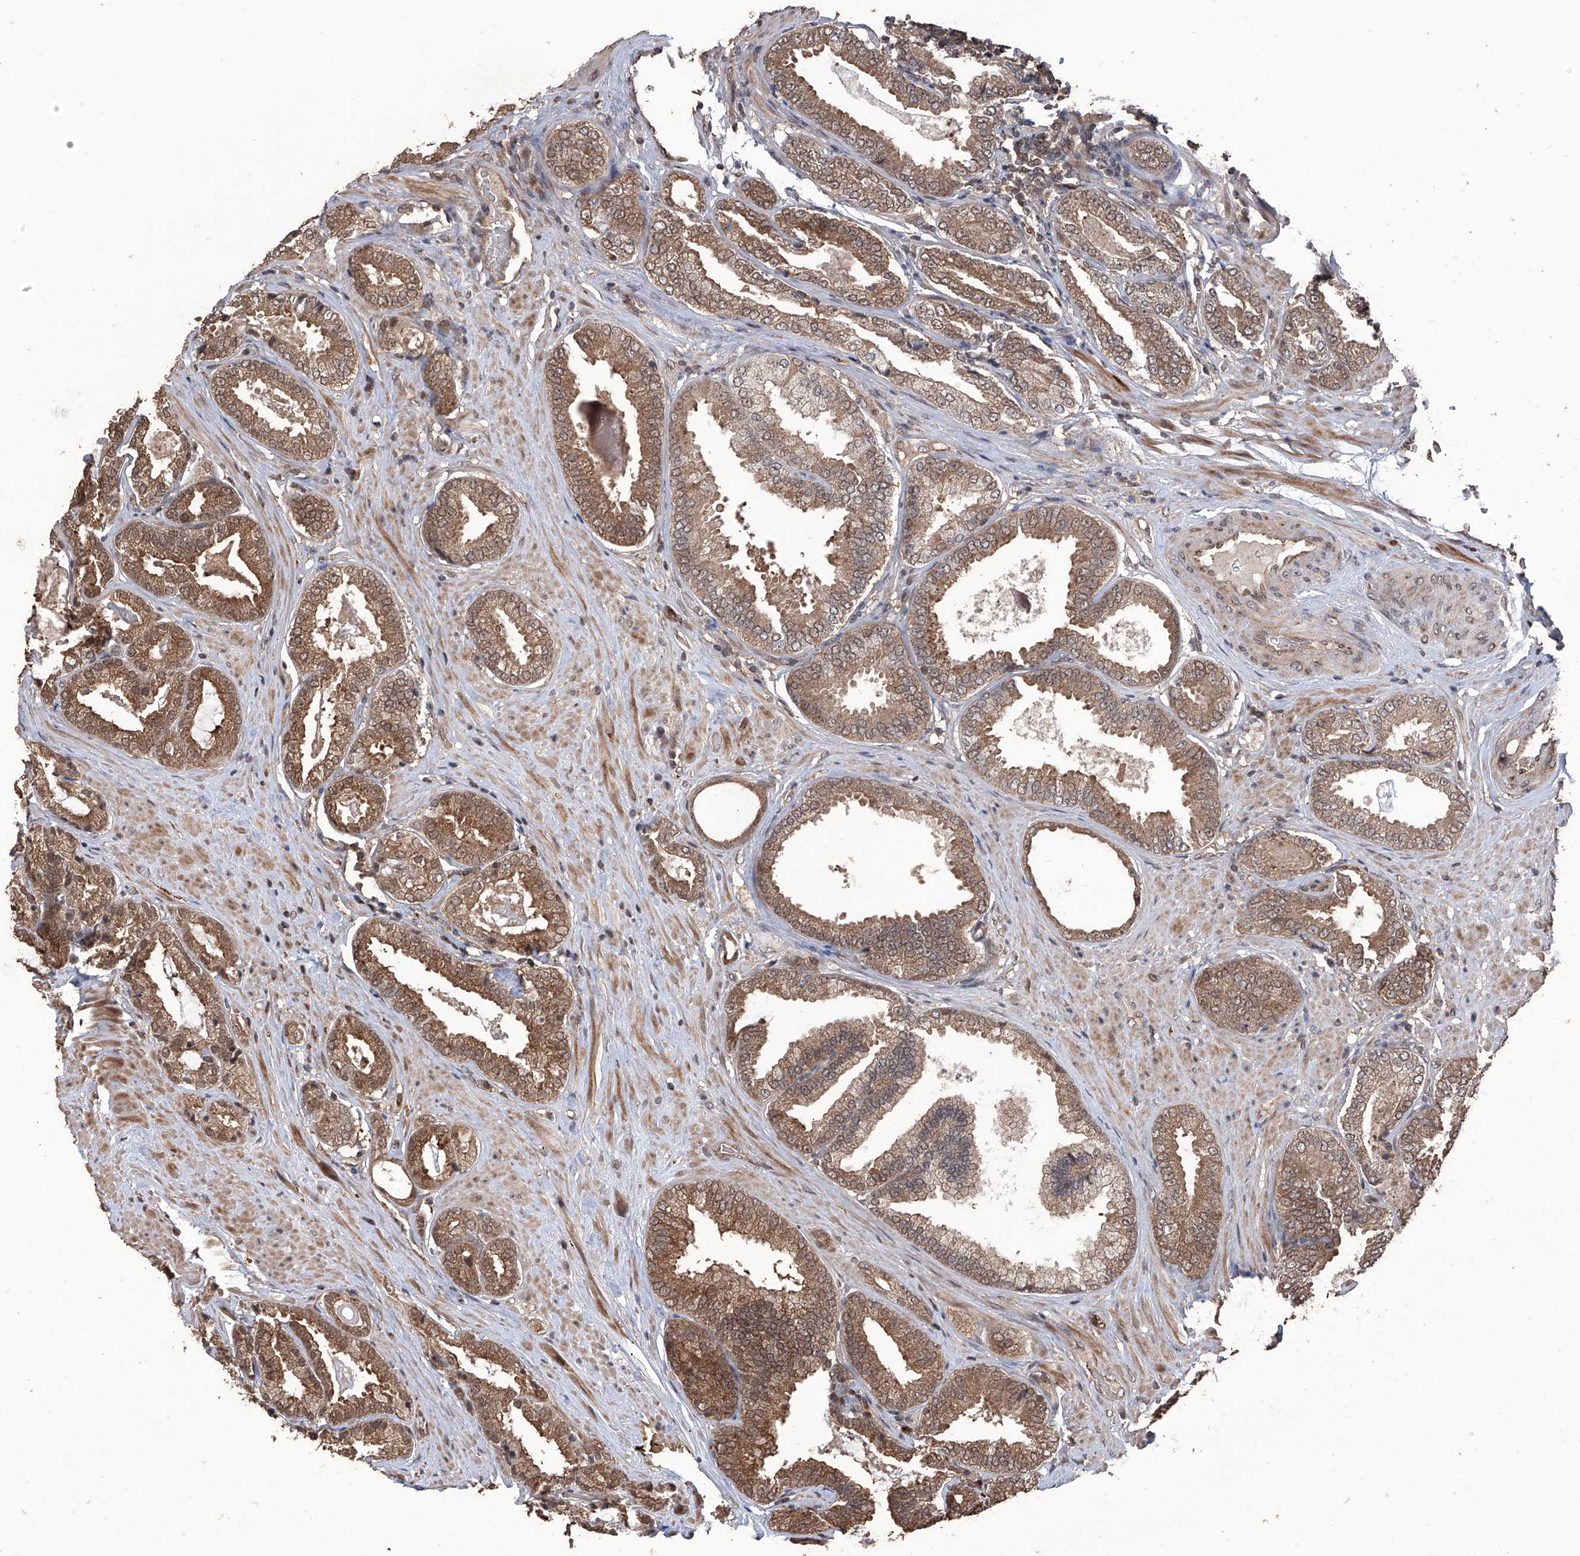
{"staining": {"intensity": "moderate", "quantity": ">75%", "location": "cytoplasmic/membranous"}, "tissue": "prostate cancer", "cell_type": "Tumor cells", "image_type": "cancer", "snomed": [{"axis": "morphology", "description": "Adenocarcinoma, Low grade"}, {"axis": "topography", "description": "Prostate"}], "caption": "Immunohistochemical staining of prostate cancer (low-grade adenocarcinoma) demonstrates medium levels of moderate cytoplasmic/membranous staining in about >75% of tumor cells.", "gene": "LYSMD4", "patient": {"sex": "male", "age": 71}}